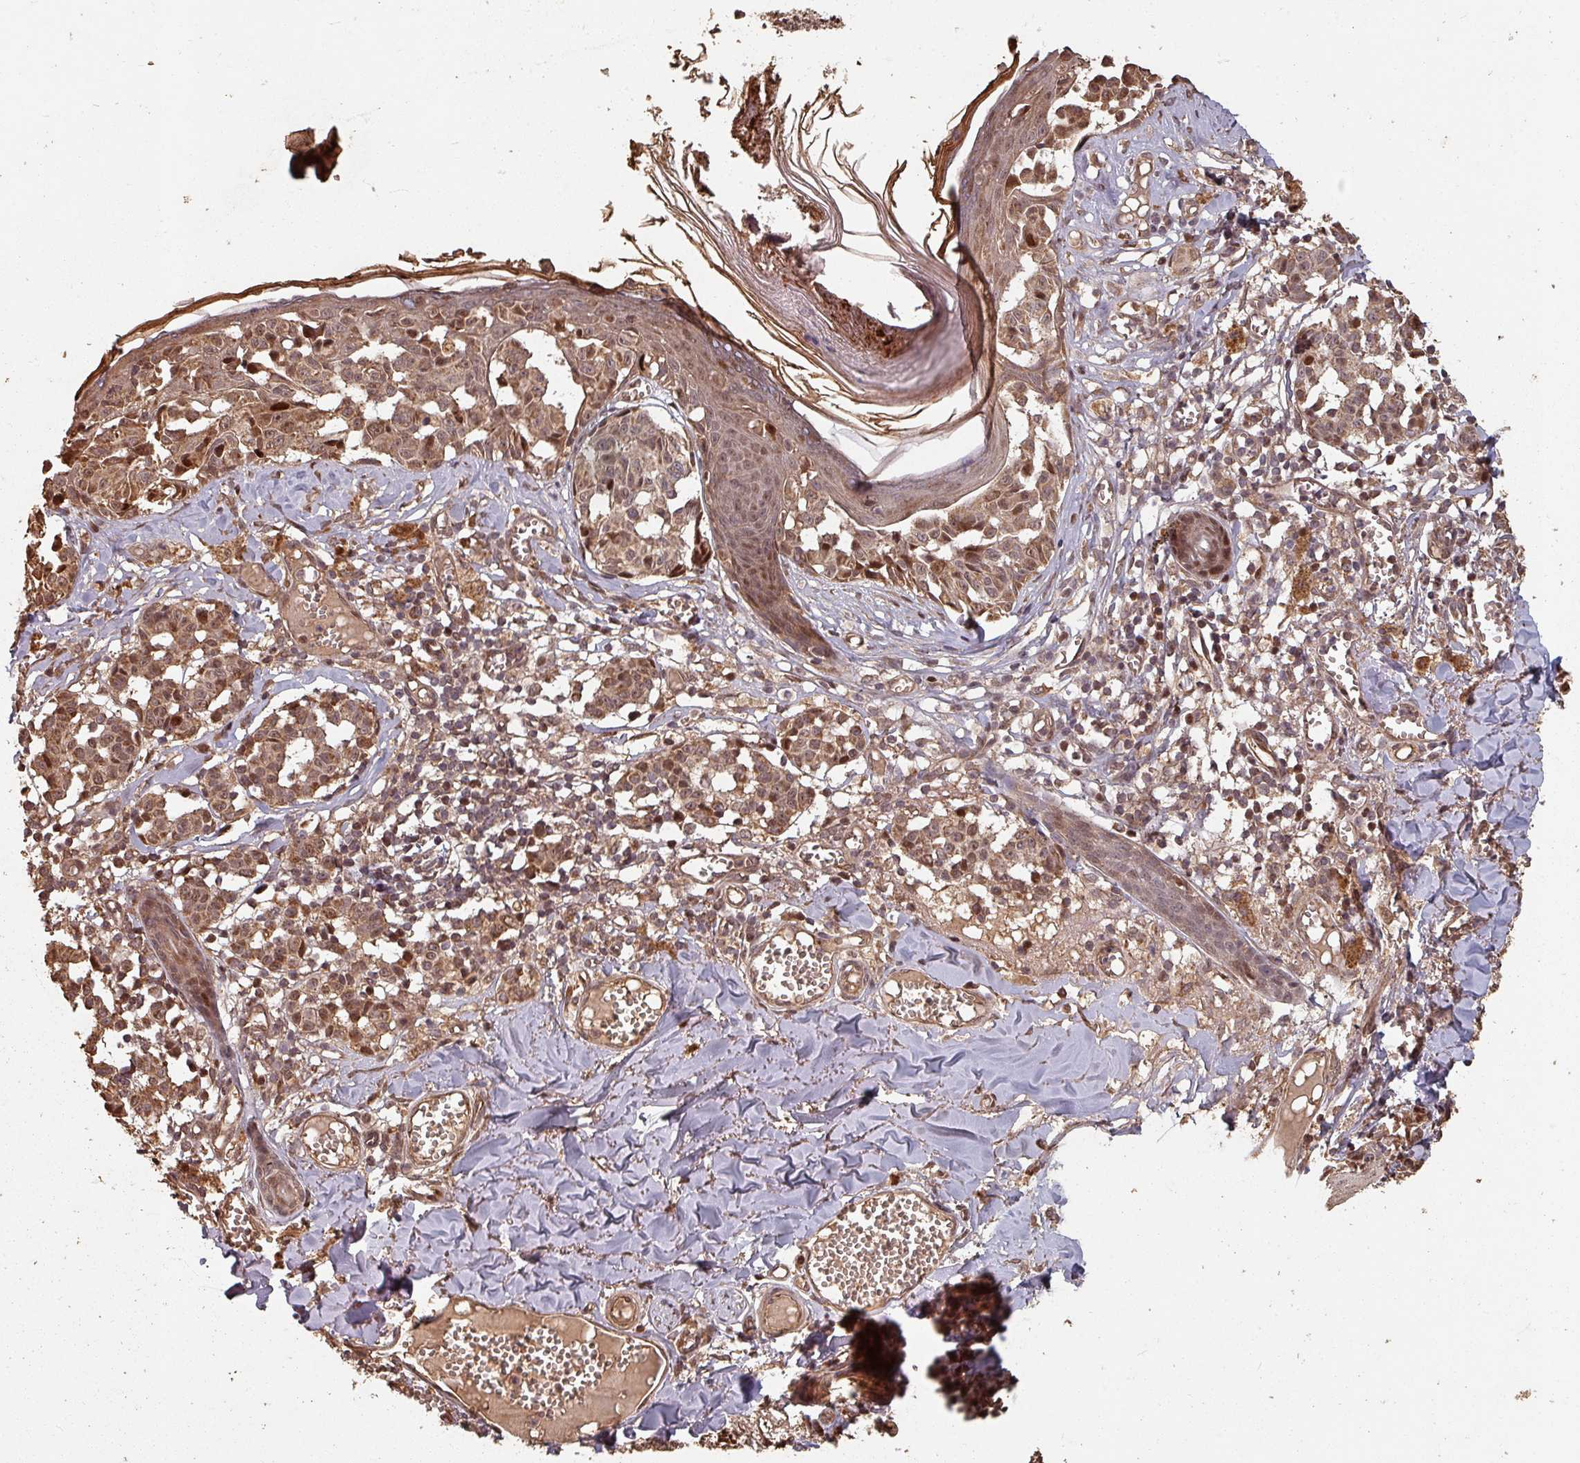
{"staining": {"intensity": "moderate", "quantity": ">75%", "location": "cytoplasmic/membranous,nuclear"}, "tissue": "melanoma", "cell_type": "Tumor cells", "image_type": "cancer", "snomed": [{"axis": "morphology", "description": "Malignant melanoma, NOS"}, {"axis": "topography", "description": "Skin"}], "caption": "Immunohistochemical staining of malignant melanoma reveals moderate cytoplasmic/membranous and nuclear protein staining in about >75% of tumor cells.", "gene": "EID1", "patient": {"sex": "female", "age": 43}}